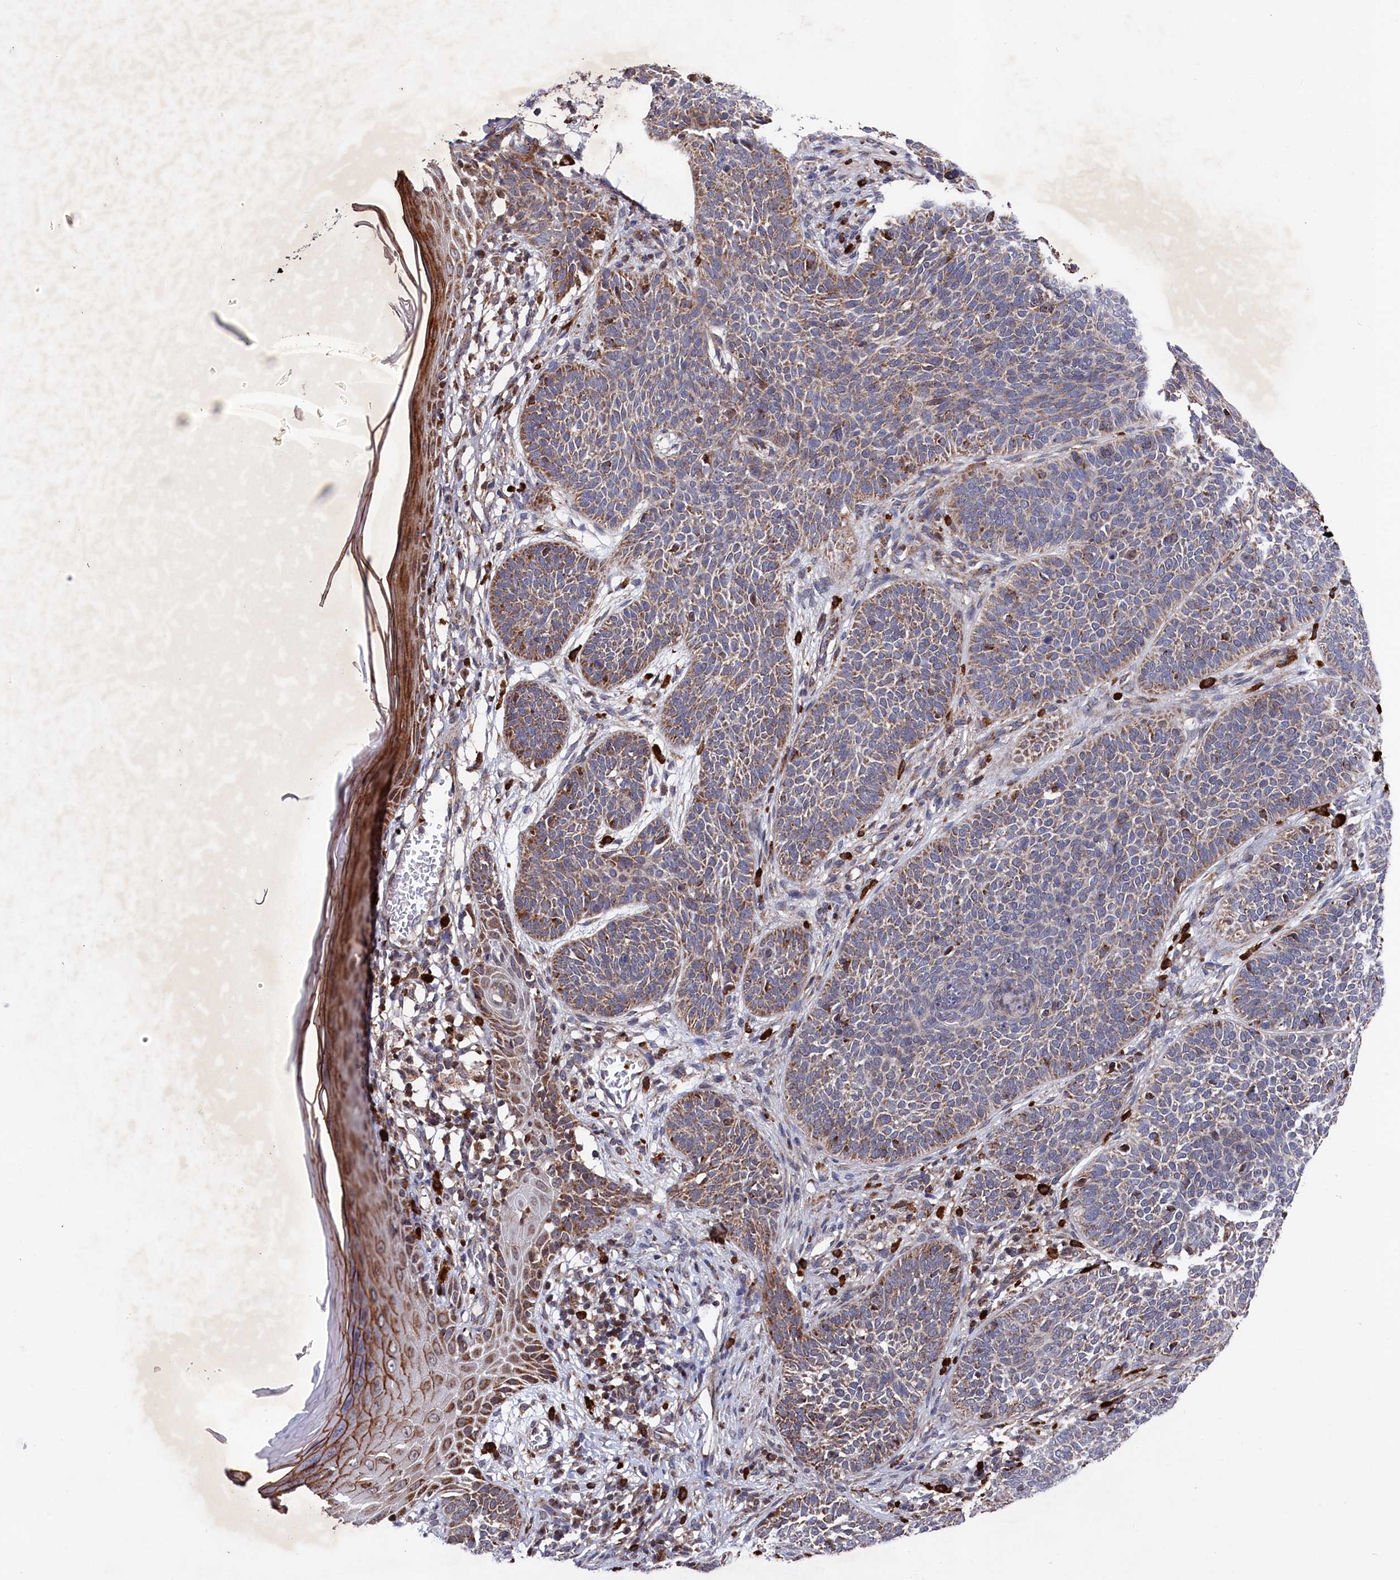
{"staining": {"intensity": "moderate", "quantity": "25%-75%", "location": "cytoplasmic/membranous"}, "tissue": "skin cancer", "cell_type": "Tumor cells", "image_type": "cancer", "snomed": [{"axis": "morphology", "description": "Basal cell carcinoma"}, {"axis": "topography", "description": "Skin"}], "caption": "Immunohistochemistry (IHC) photomicrograph of neoplastic tissue: human skin basal cell carcinoma stained using immunohistochemistry shows medium levels of moderate protein expression localized specifically in the cytoplasmic/membranous of tumor cells, appearing as a cytoplasmic/membranous brown color.", "gene": "CHCHD1", "patient": {"sex": "male", "age": 85}}